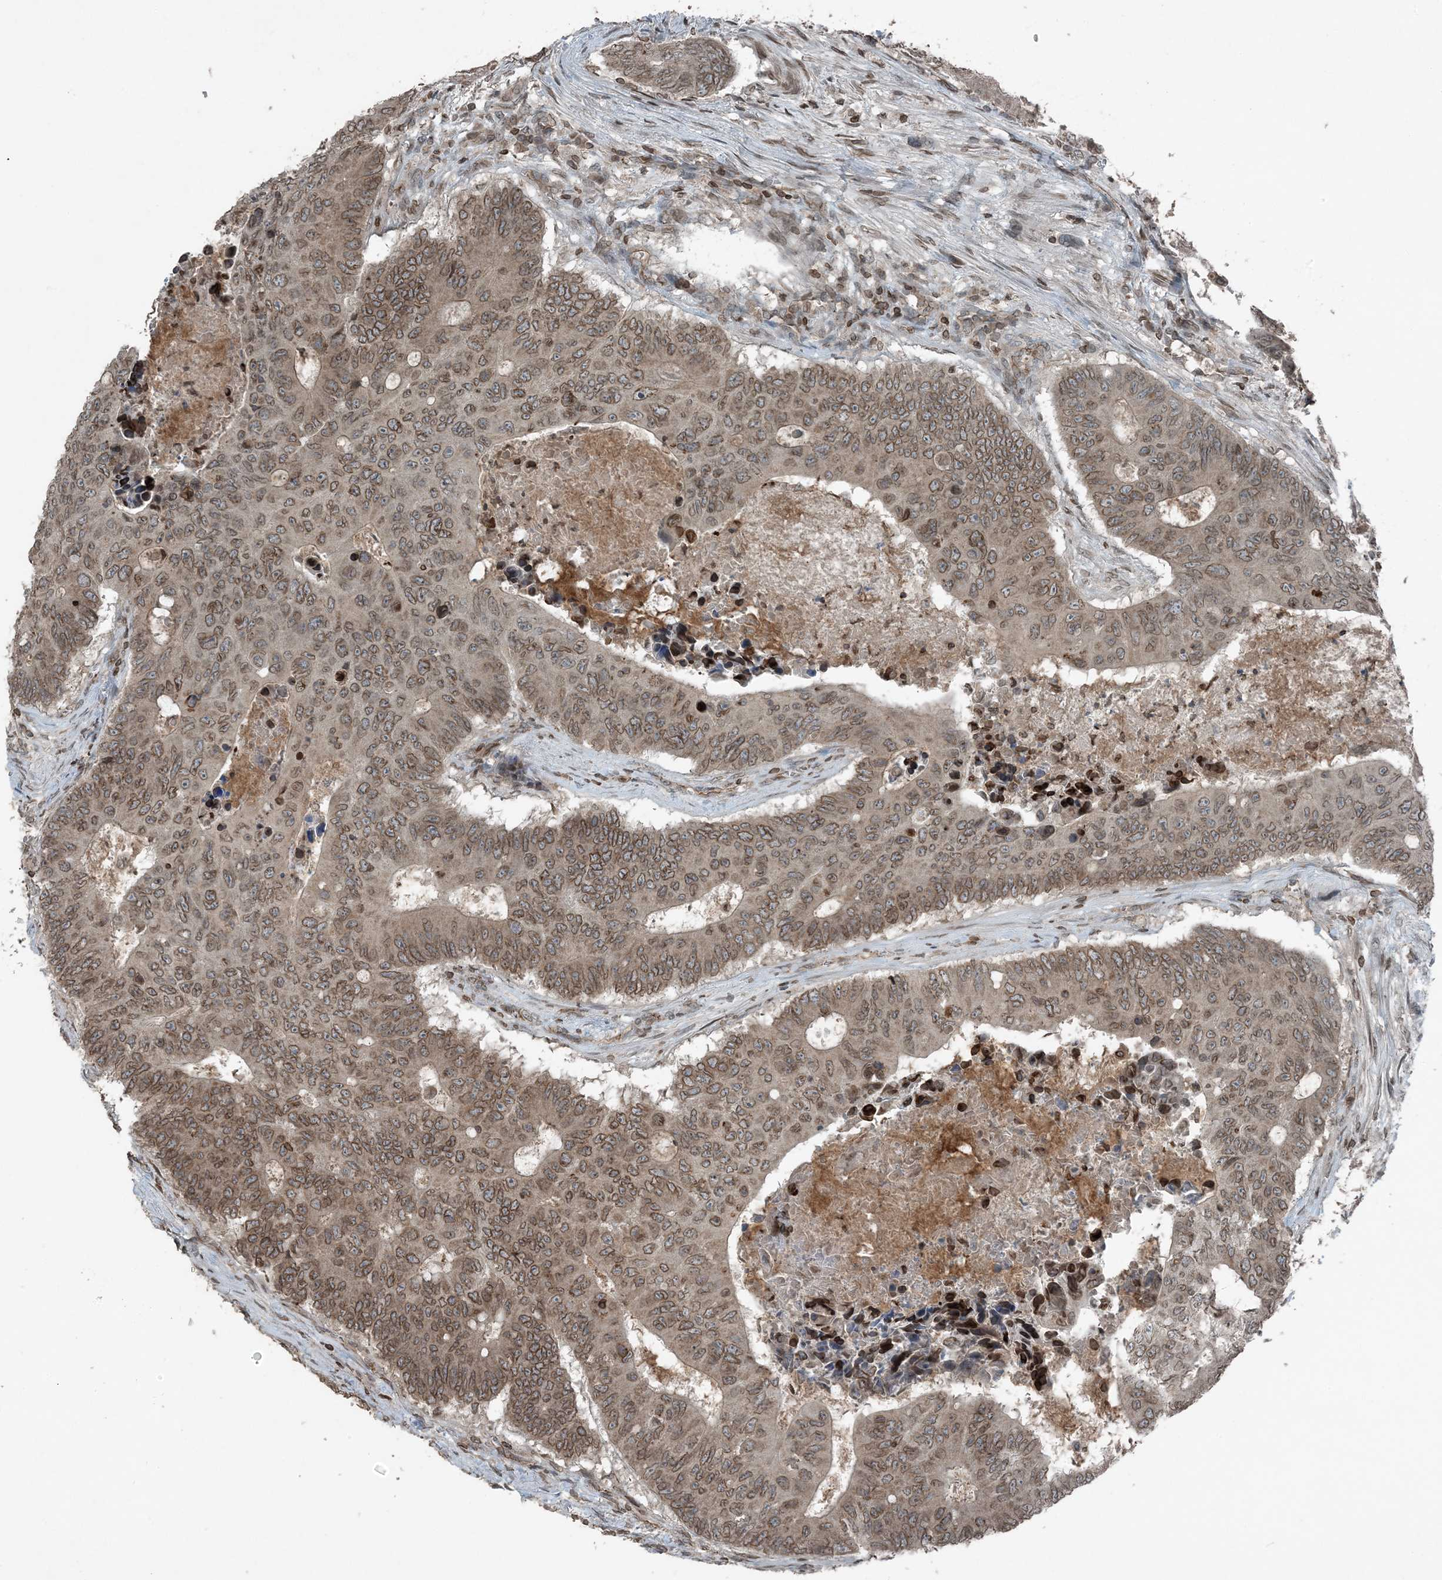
{"staining": {"intensity": "moderate", "quantity": ">75%", "location": "cytoplasmic/membranous,nuclear"}, "tissue": "colorectal cancer", "cell_type": "Tumor cells", "image_type": "cancer", "snomed": [{"axis": "morphology", "description": "Adenocarcinoma, NOS"}, {"axis": "topography", "description": "Colon"}], "caption": "Immunohistochemistry of human colorectal cancer (adenocarcinoma) reveals medium levels of moderate cytoplasmic/membranous and nuclear expression in approximately >75% of tumor cells. (brown staining indicates protein expression, while blue staining denotes nuclei).", "gene": "ZFAND2B", "patient": {"sex": "male", "age": 87}}